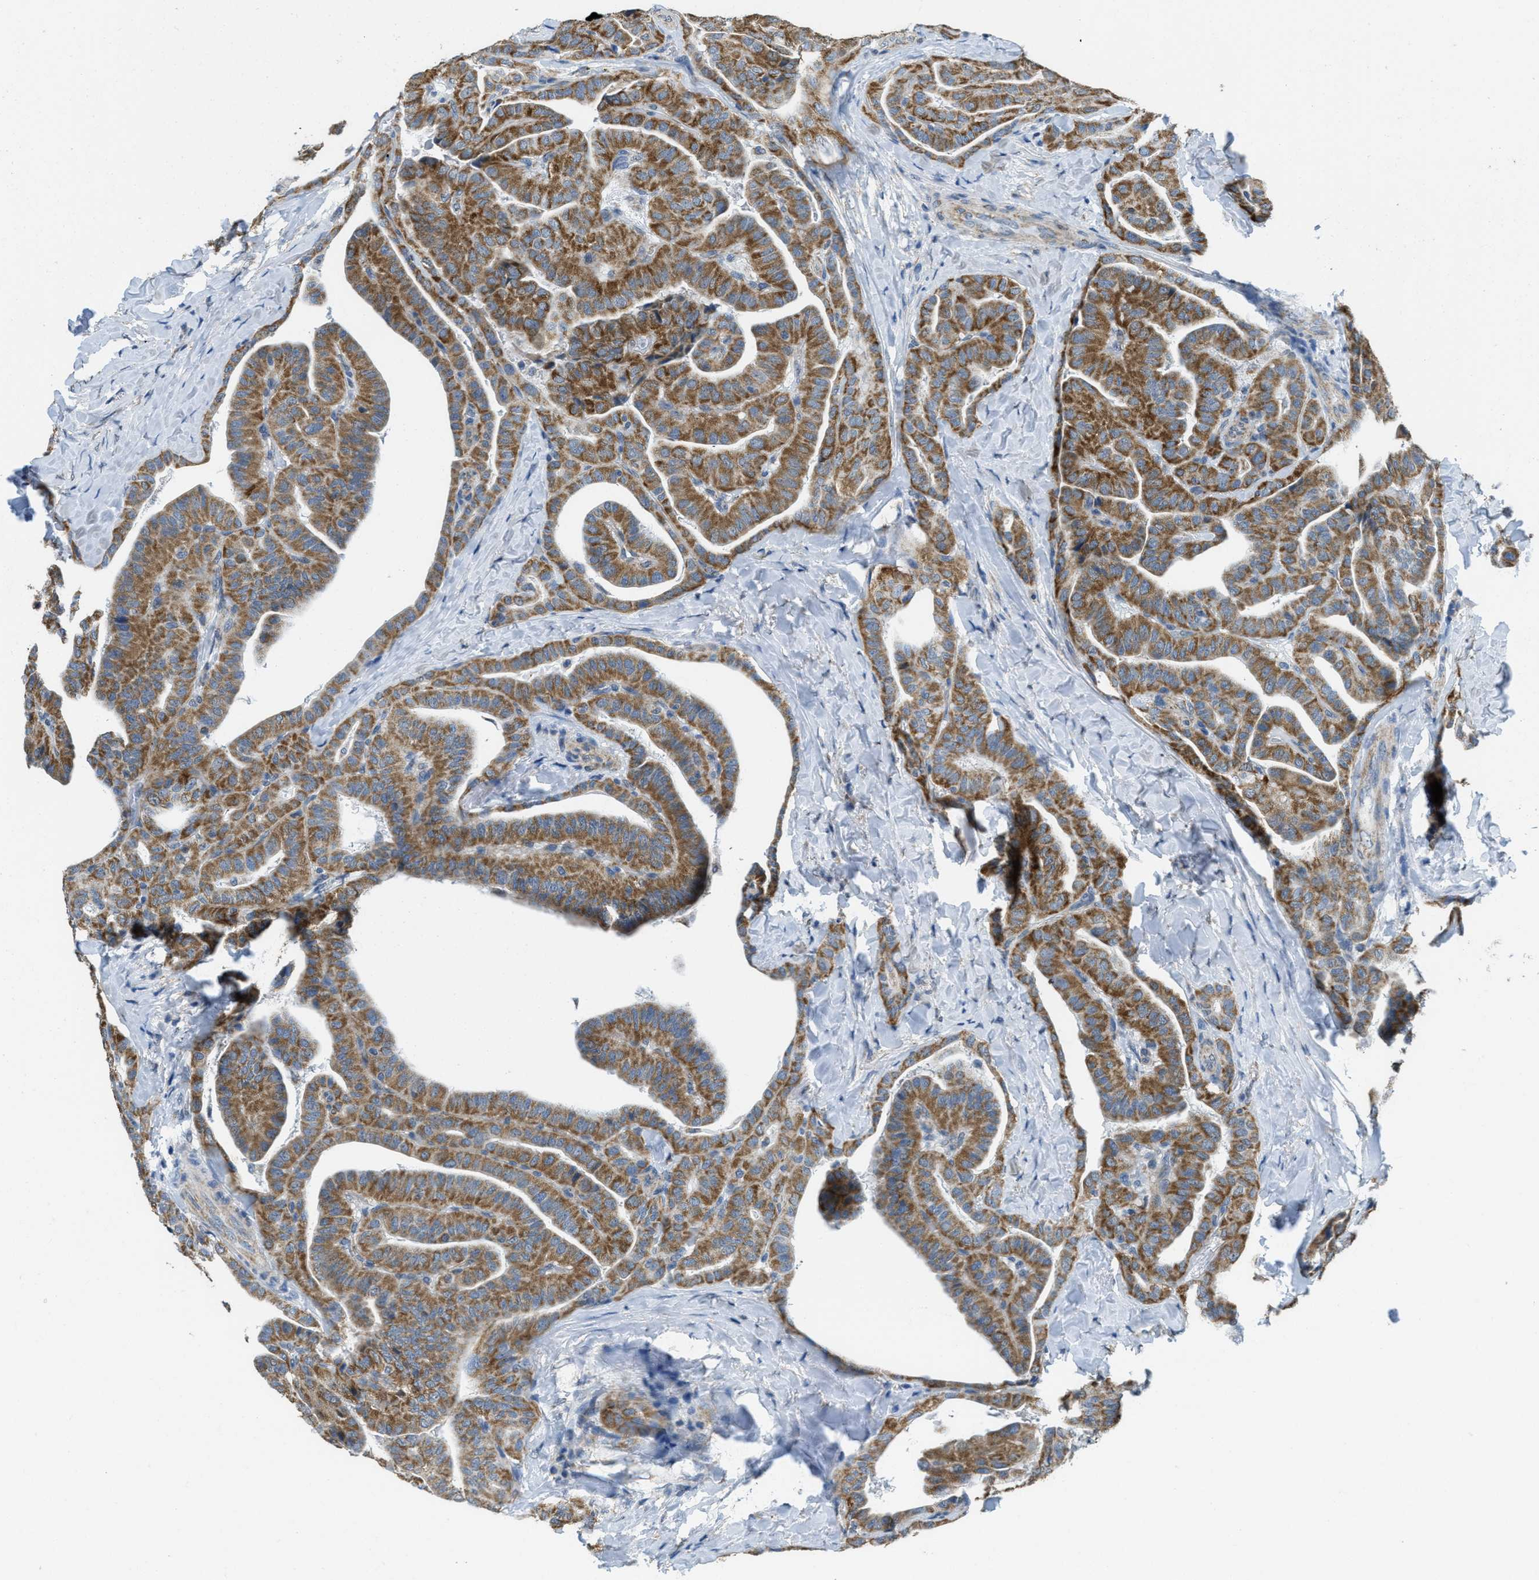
{"staining": {"intensity": "moderate", "quantity": ">75%", "location": "cytoplasmic/membranous"}, "tissue": "thyroid cancer", "cell_type": "Tumor cells", "image_type": "cancer", "snomed": [{"axis": "morphology", "description": "Papillary adenocarcinoma, NOS"}, {"axis": "topography", "description": "Thyroid gland"}], "caption": "Tumor cells show medium levels of moderate cytoplasmic/membranous positivity in about >75% of cells in thyroid cancer (papillary adenocarcinoma).", "gene": "TOMM70", "patient": {"sex": "male", "age": 77}}